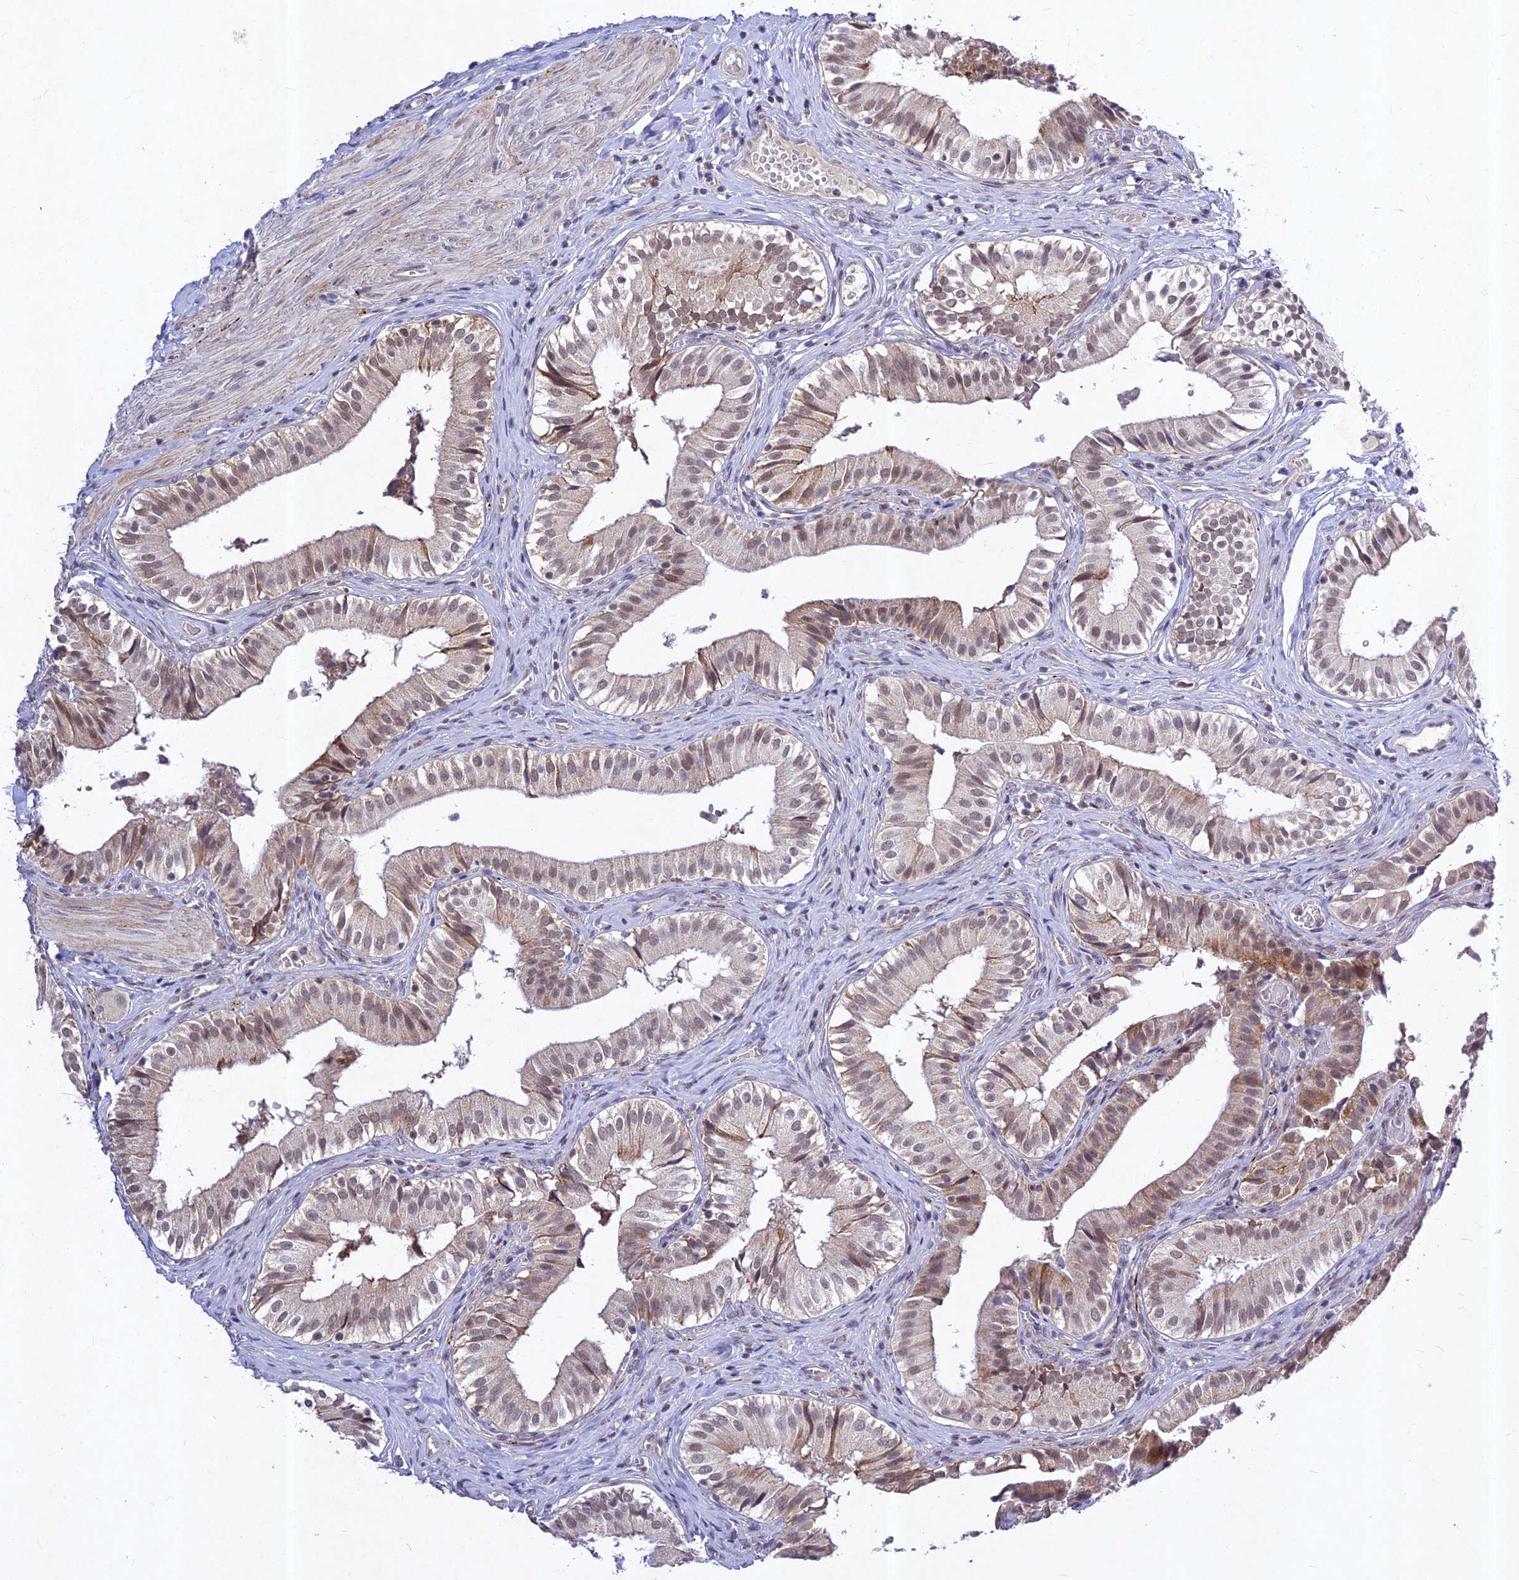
{"staining": {"intensity": "moderate", "quantity": "25%-75%", "location": "cytoplasmic/membranous,nuclear"}, "tissue": "gallbladder", "cell_type": "Glandular cells", "image_type": "normal", "snomed": [{"axis": "morphology", "description": "Normal tissue, NOS"}, {"axis": "topography", "description": "Gallbladder"}], "caption": "Unremarkable gallbladder demonstrates moderate cytoplasmic/membranous,nuclear staining in about 25%-75% of glandular cells.", "gene": "RAVER1", "patient": {"sex": "female", "age": 47}}